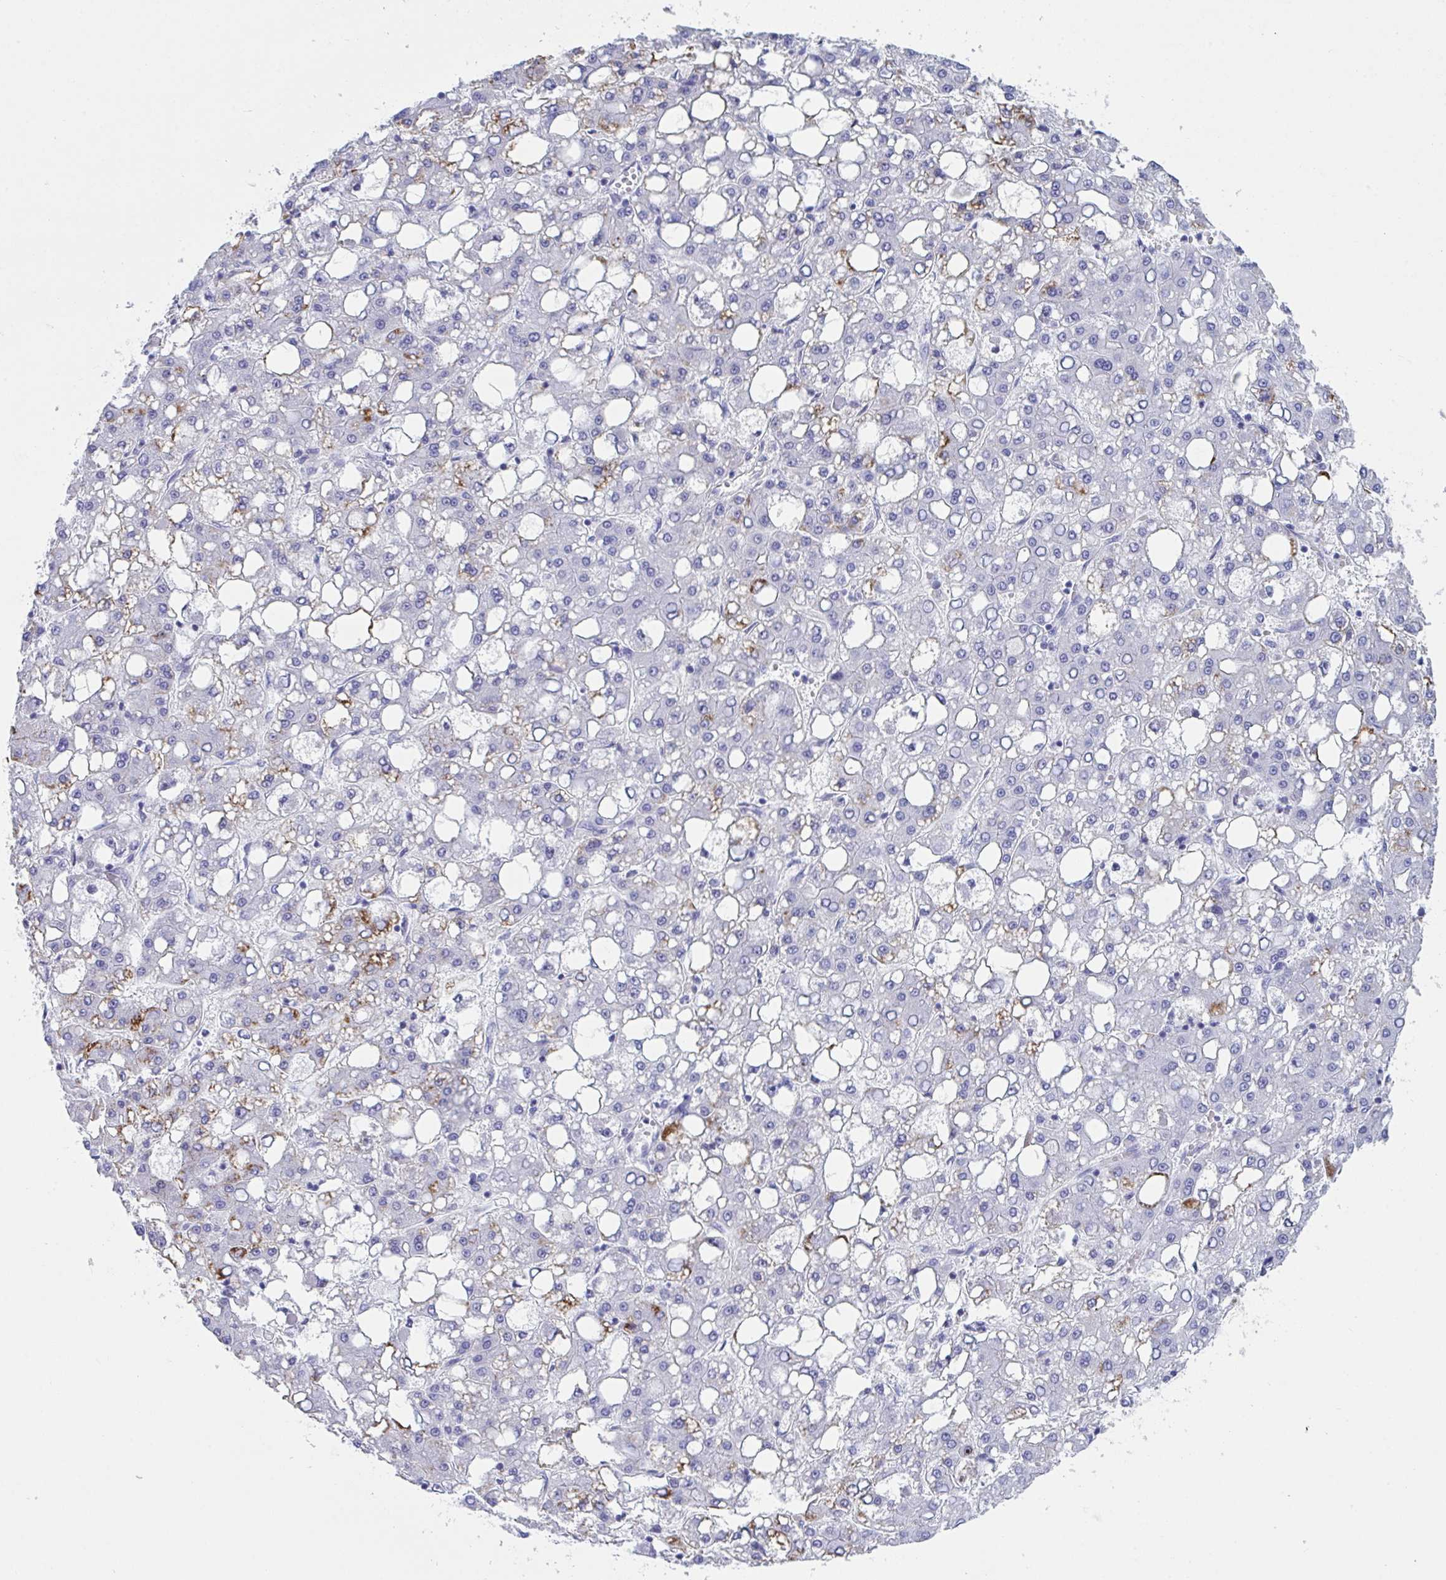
{"staining": {"intensity": "moderate", "quantity": "<25%", "location": "cytoplasmic/membranous"}, "tissue": "liver cancer", "cell_type": "Tumor cells", "image_type": "cancer", "snomed": [{"axis": "morphology", "description": "Carcinoma, Hepatocellular, NOS"}, {"axis": "topography", "description": "Liver"}], "caption": "Tumor cells exhibit low levels of moderate cytoplasmic/membranous expression in approximately <25% of cells in human liver cancer (hepatocellular carcinoma).", "gene": "TTC30B", "patient": {"sex": "male", "age": 65}}